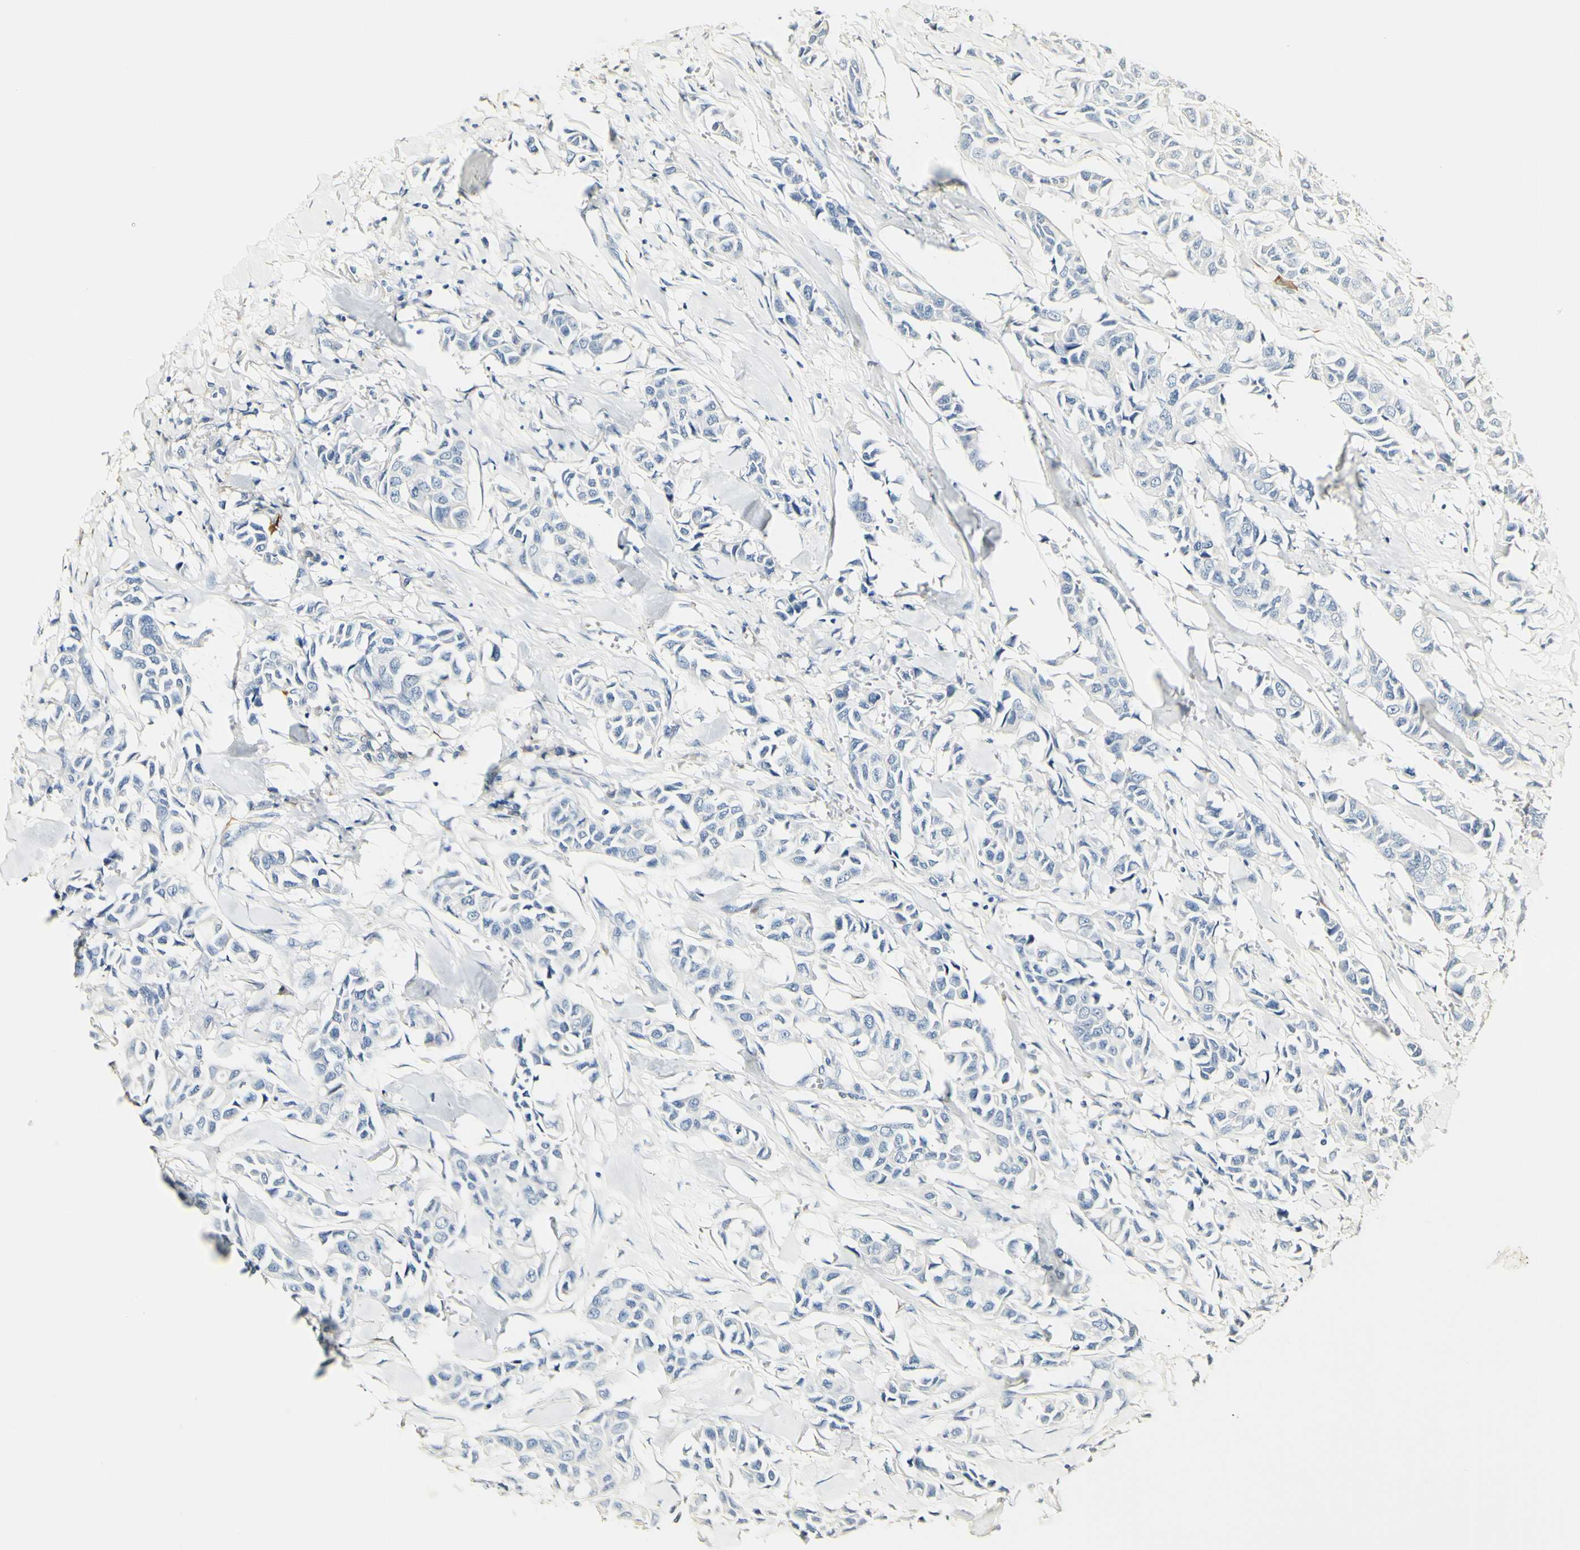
{"staining": {"intensity": "negative", "quantity": "none", "location": "none"}, "tissue": "breast cancer", "cell_type": "Tumor cells", "image_type": "cancer", "snomed": [{"axis": "morphology", "description": "Duct carcinoma"}, {"axis": "topography", "description": "Breast"}], "caption": "High magnification brightfield microscopy of breast infiltrating ductal carcinoma stained with DAB (3,3'-diaminobenzidine) (brown) and counterstained with hematoxylin (blue): tumor cells show no significant expression.", "gene": "FMO3", "patient": {"sex": "female", "age": 80}}